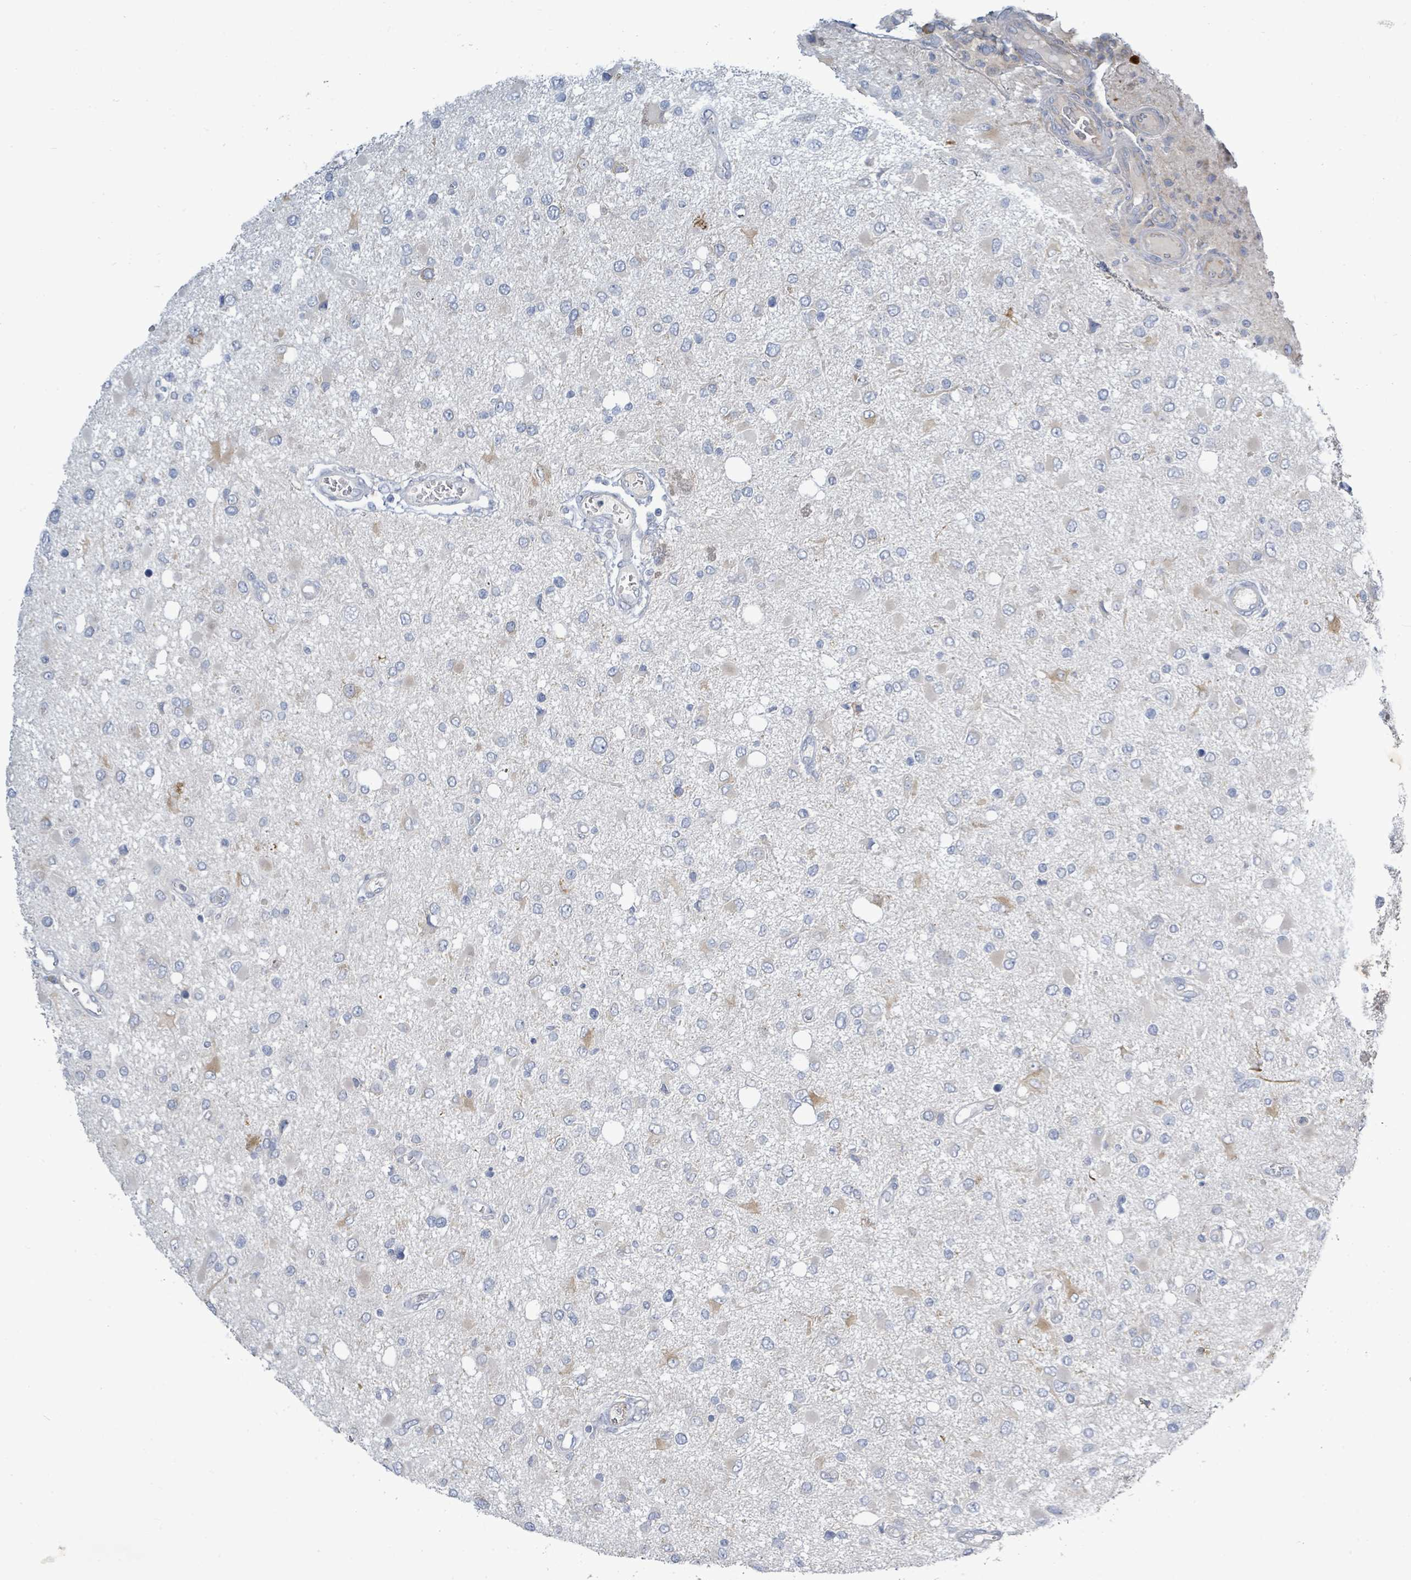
{"staining": {"intensity": "negative", "quantity": "none", "location": "none"}, "tissue": "glioma", "cell_type": "Tumor cells", "image_type": "cancer", "snomed": [{"axis": "morphology", "description": "Glioma, malignant, High grade"}, {"axis": "topography", "description": "Brain"}], "caption": "Tumor cells are negative for brown protein staining in glioma.", "gene": "SIRPB1", "patient": {"sex": "male", "age": 53}}